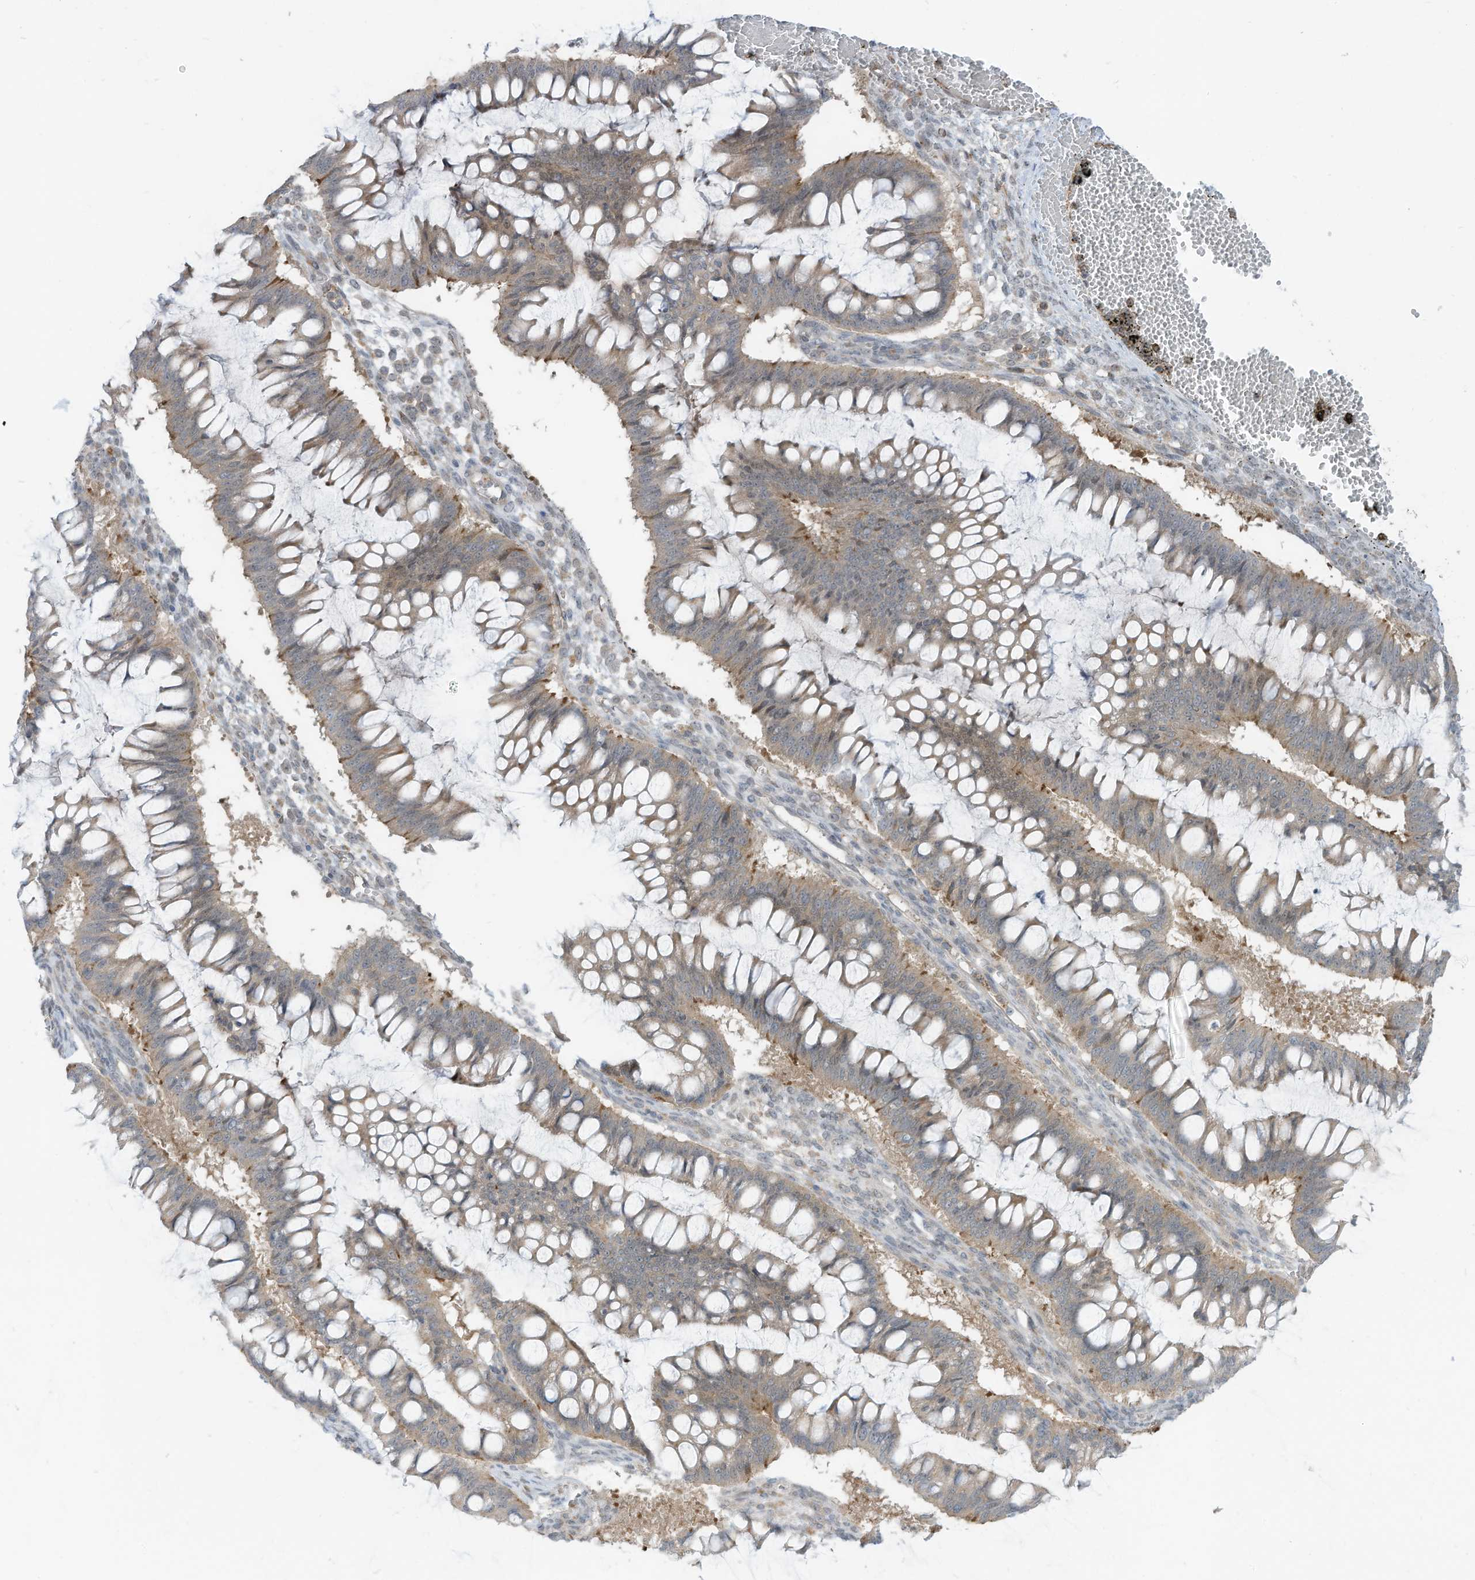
{"staining": {"intensity": "moderate", "quantity": "25%-75%", "location": "cytoplasmic/membranous"}, "tissue": "ovarian cancer", "cell_type": "Tumor cells", "image_type": "cancer", "snomed": [{"axis": "morphology", "description": "Cystadenocarcinoma, mucinous, NOS"}, {"axis": "topography", "description": "Ovary"}], "caption": "Immunohistochemistry (IHC) of human ovarian mucinous cystadenocarcinoma exhibits medium levels of moderate cytoplasmic/membranous positivity in about 25%-75% of tumor cells. (Brightfield microscopy of DAB IHC at high magnification).", "gene": "DZIP3", "patient": {"sex": "female", "age": 73}}